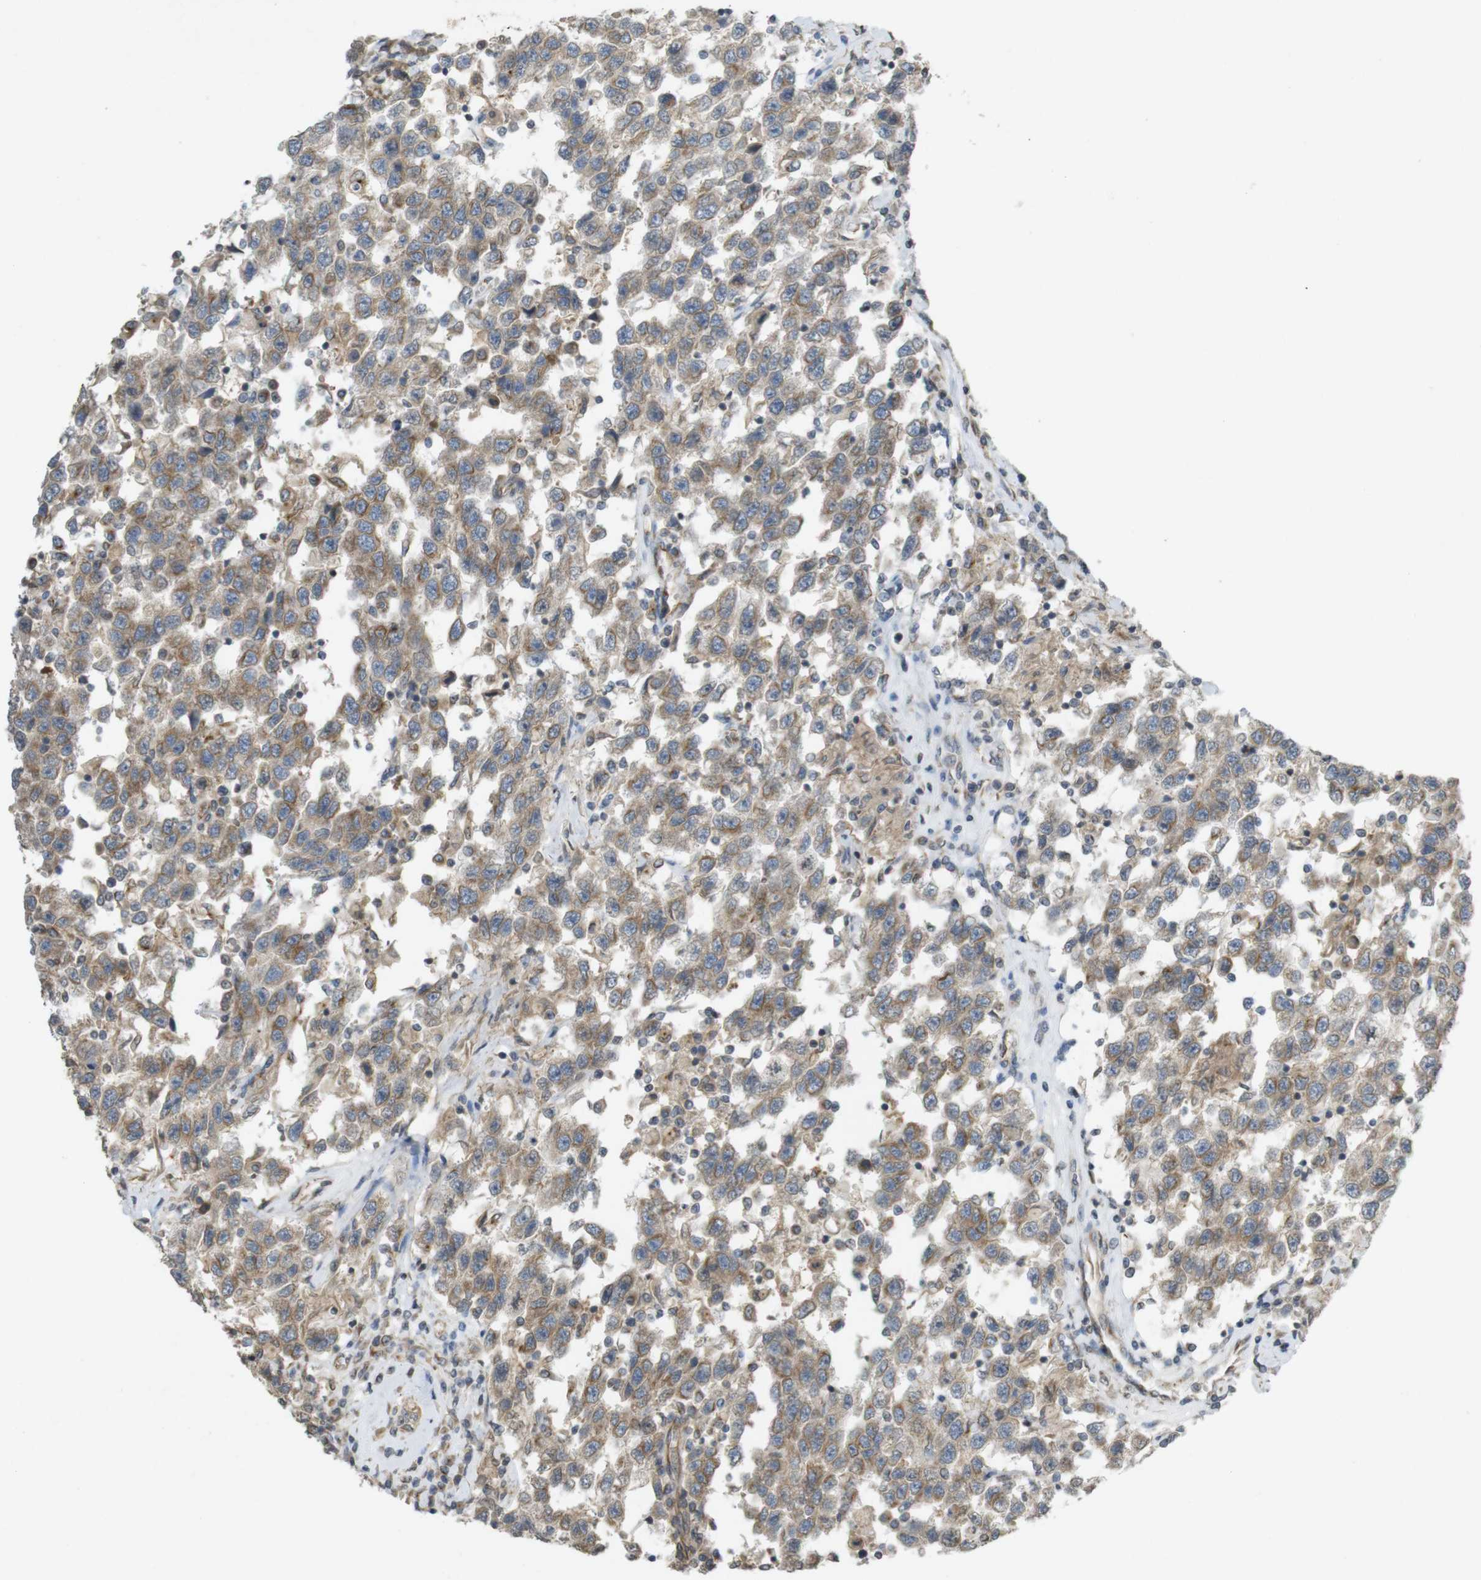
{"staining": {"intensity": "weak", "quantity": ">75%", "location": "cytoplasmic/membranous"}, "tissue": "testis cancer", "cell_type": "Tumor cells", "image_type": "cancer", "snomed": [{"axis": "morphology", "description": "Seminoma, NOS"}, {"axis": "topography", "description": "Testis"}], "caption": "Protein expression analysis of testis seminoma demonstrates weak cytoplasmic/membranous positivity in approximately >75% of tumor cells.", "gene": "KIF5B", "patient": {"sex": "male", "age": 41}}